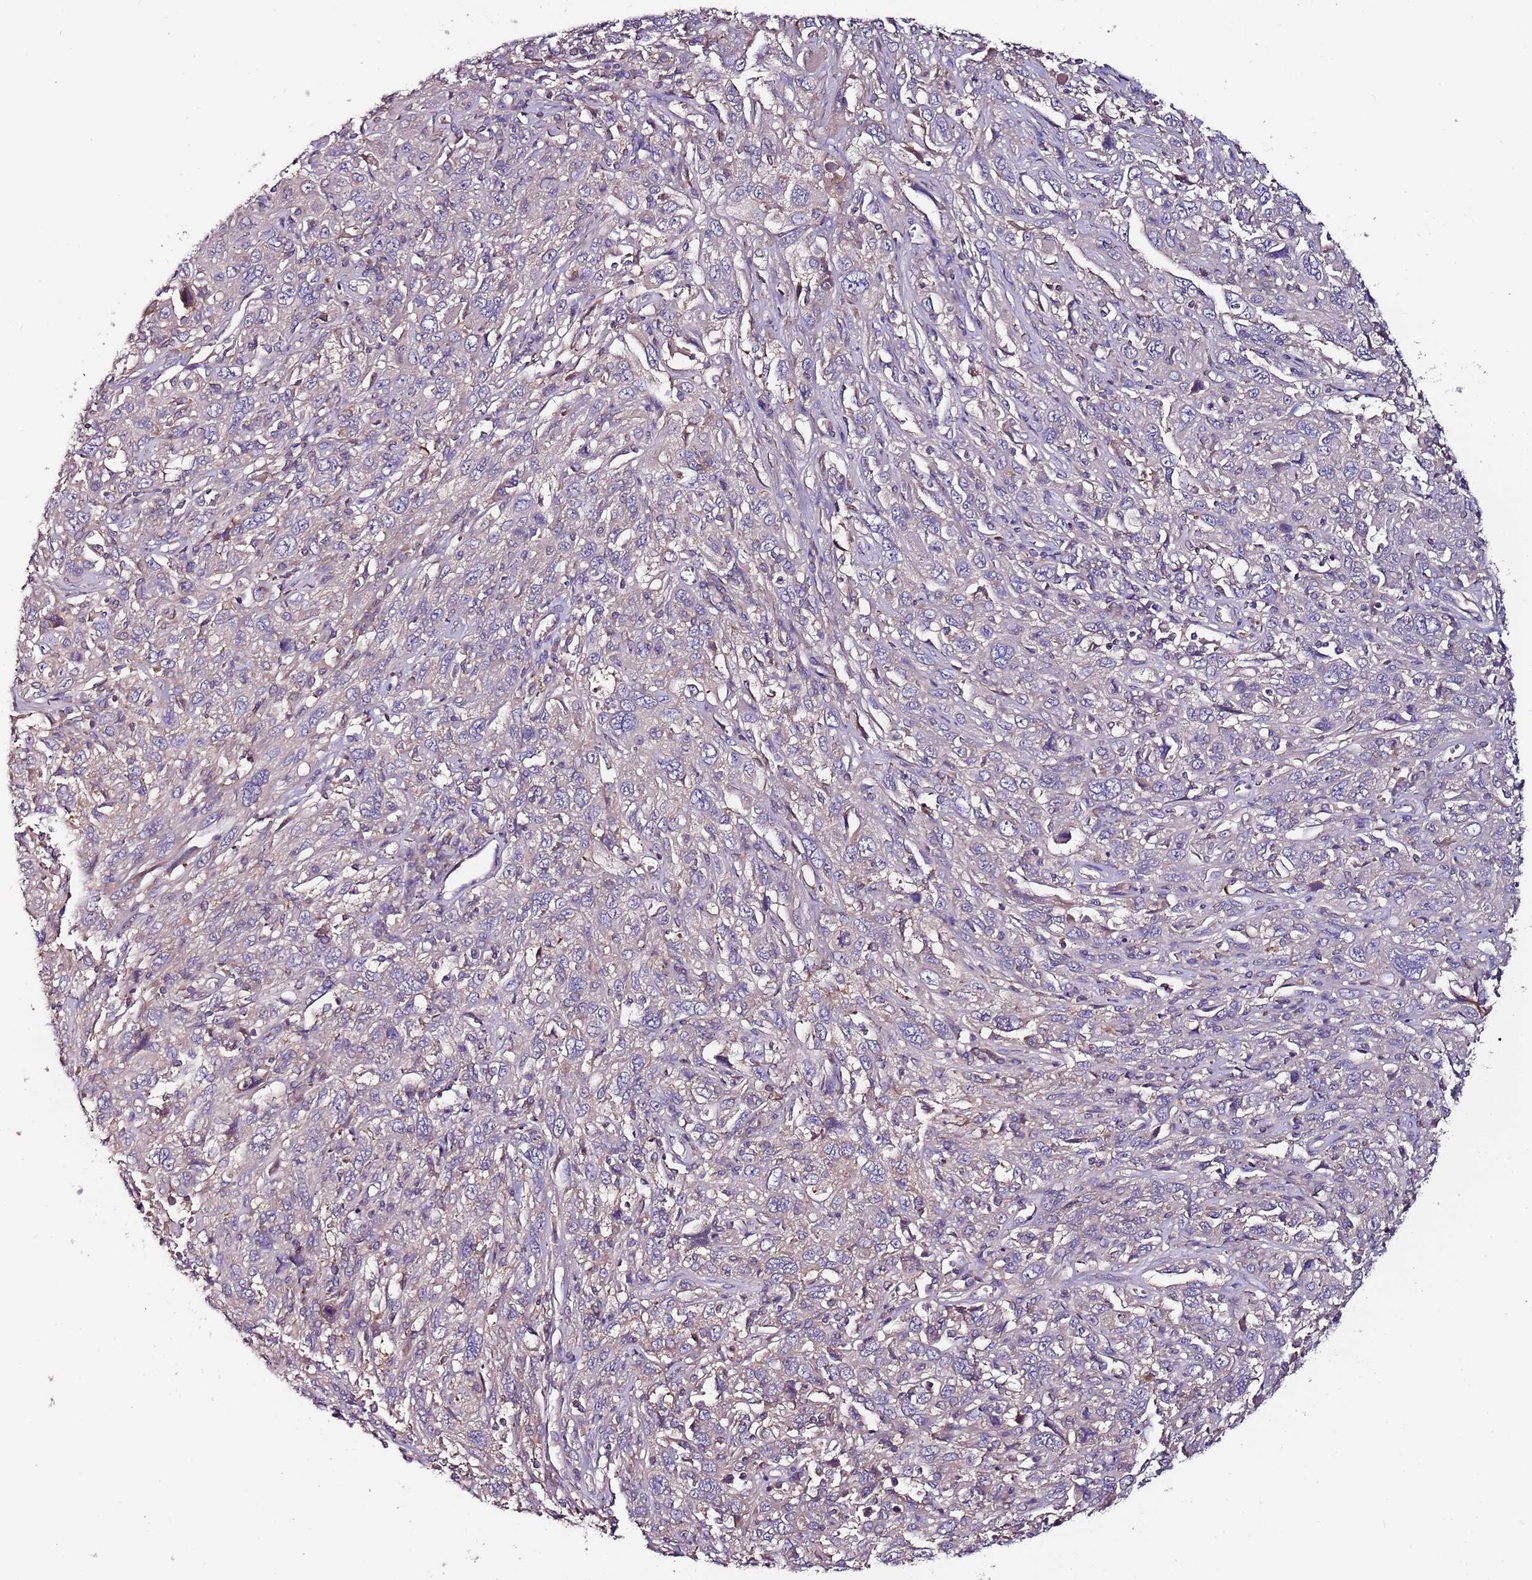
{"staining": {"intensity": "negative", "quantity": "none", "location": "none"}, "tissue": "cervical cancer", "cell_type": "Tumor cells", "image_type": "cancer", "snomed": [{"axis": "morphology", "description": "Squamous cell carcinoma, NOS"}, {"axis": "topography", "description": "Cervix"}], "caption": "Immunohistochemistry of human cervical cancer shows no expression in tumor cells.", "gene": "IGIP", "patient": {"sex": "female", "age": 46}}